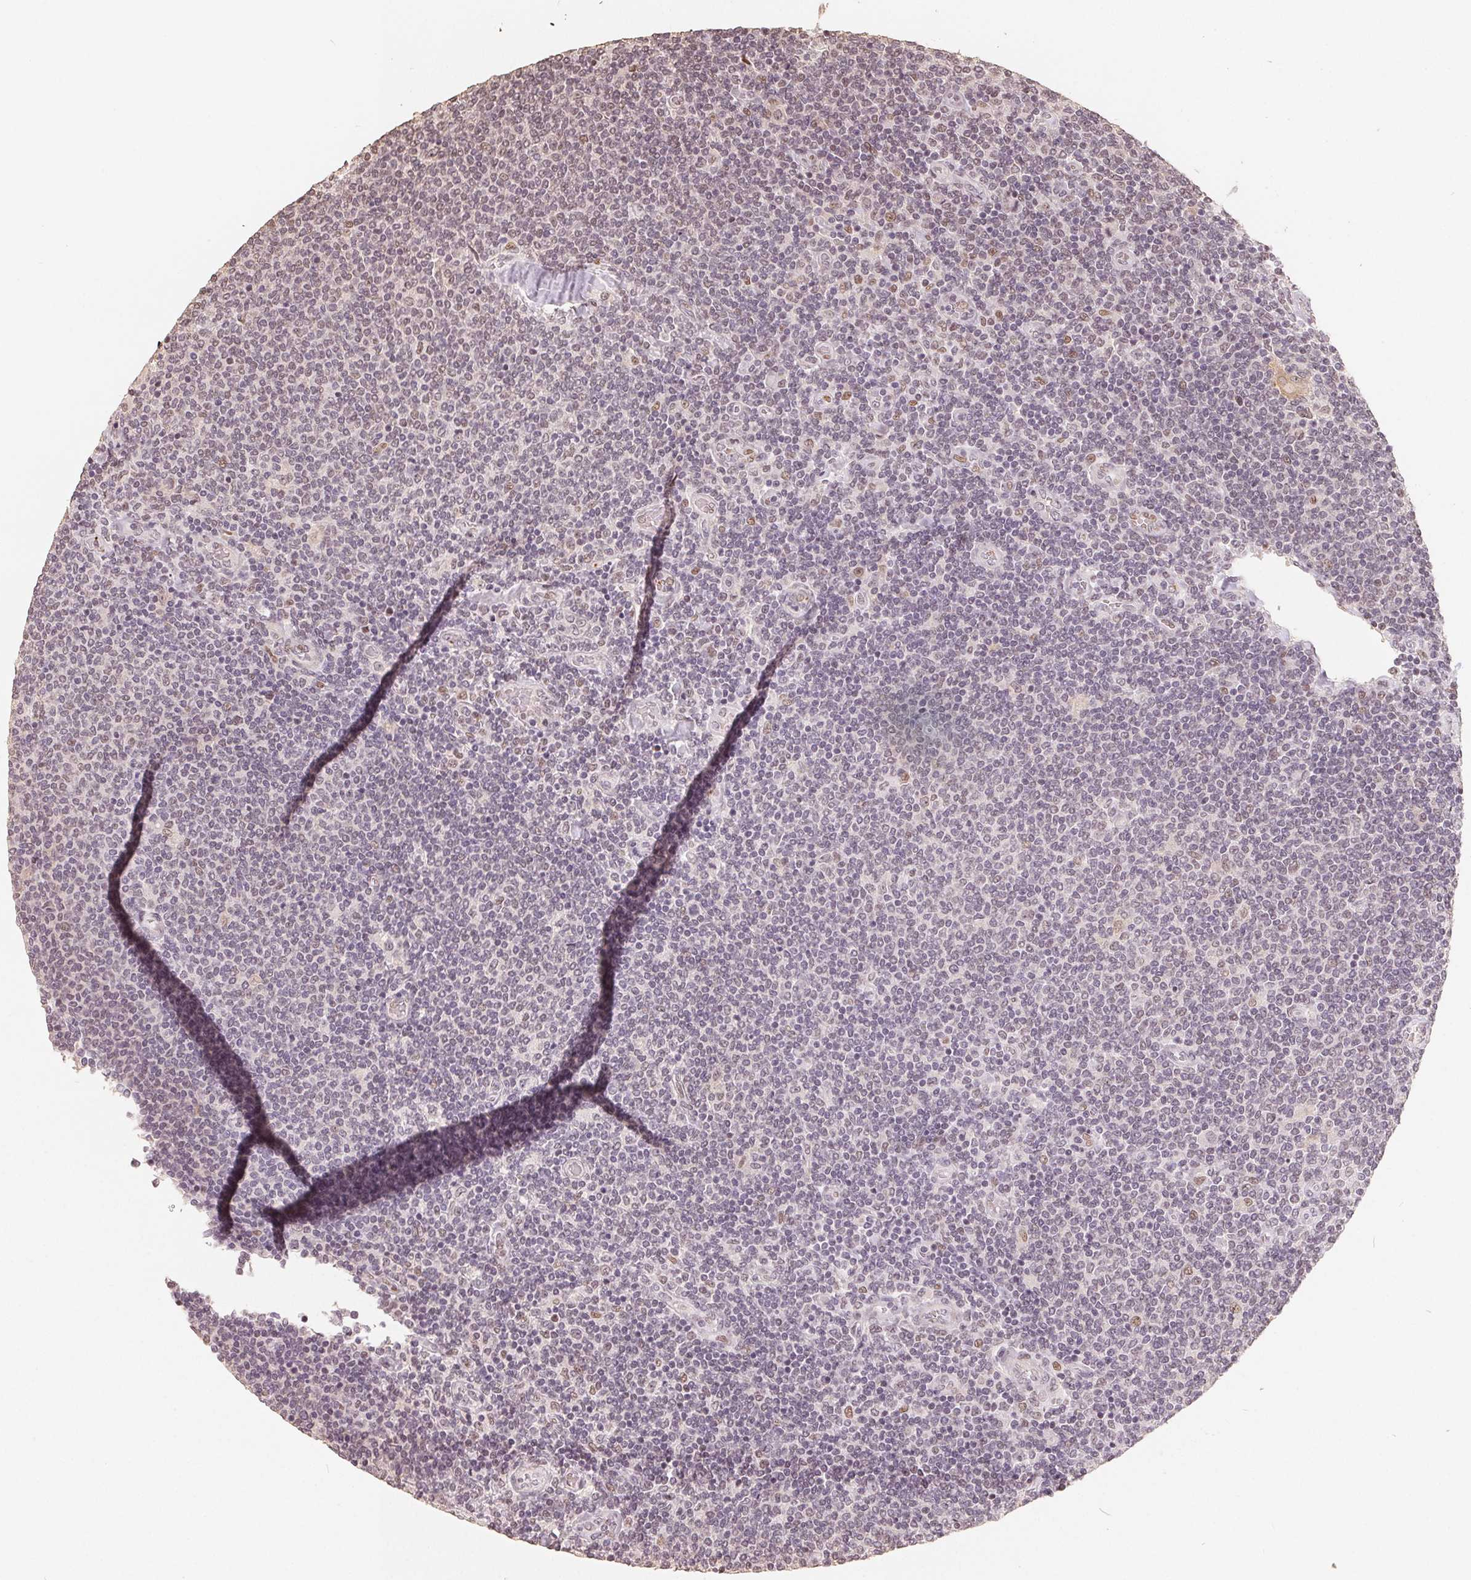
{"staining": {"intensity": "negative", "quantity": "none", "location": "none"}, "tissue": "lymphoma", "cell_type": "Tumor cells", "image_type": "cancer", "snomed": [{"axis": "morphology", "description": "Malignant lymphoma, non-Hodgkin's type, Low grade"}, {"axis": "topography", "description": "Lymph node"}], "caption": "High magnification brightfield microscopy of lymphoma stained with DAB (3,3'-diaminobenzidine) (brown) and counterstained with hematoxylin (blue): tumor cells show no significant positivity.", "gene": "CCDC138", "patient": {"sex": "male", "age": 52}}